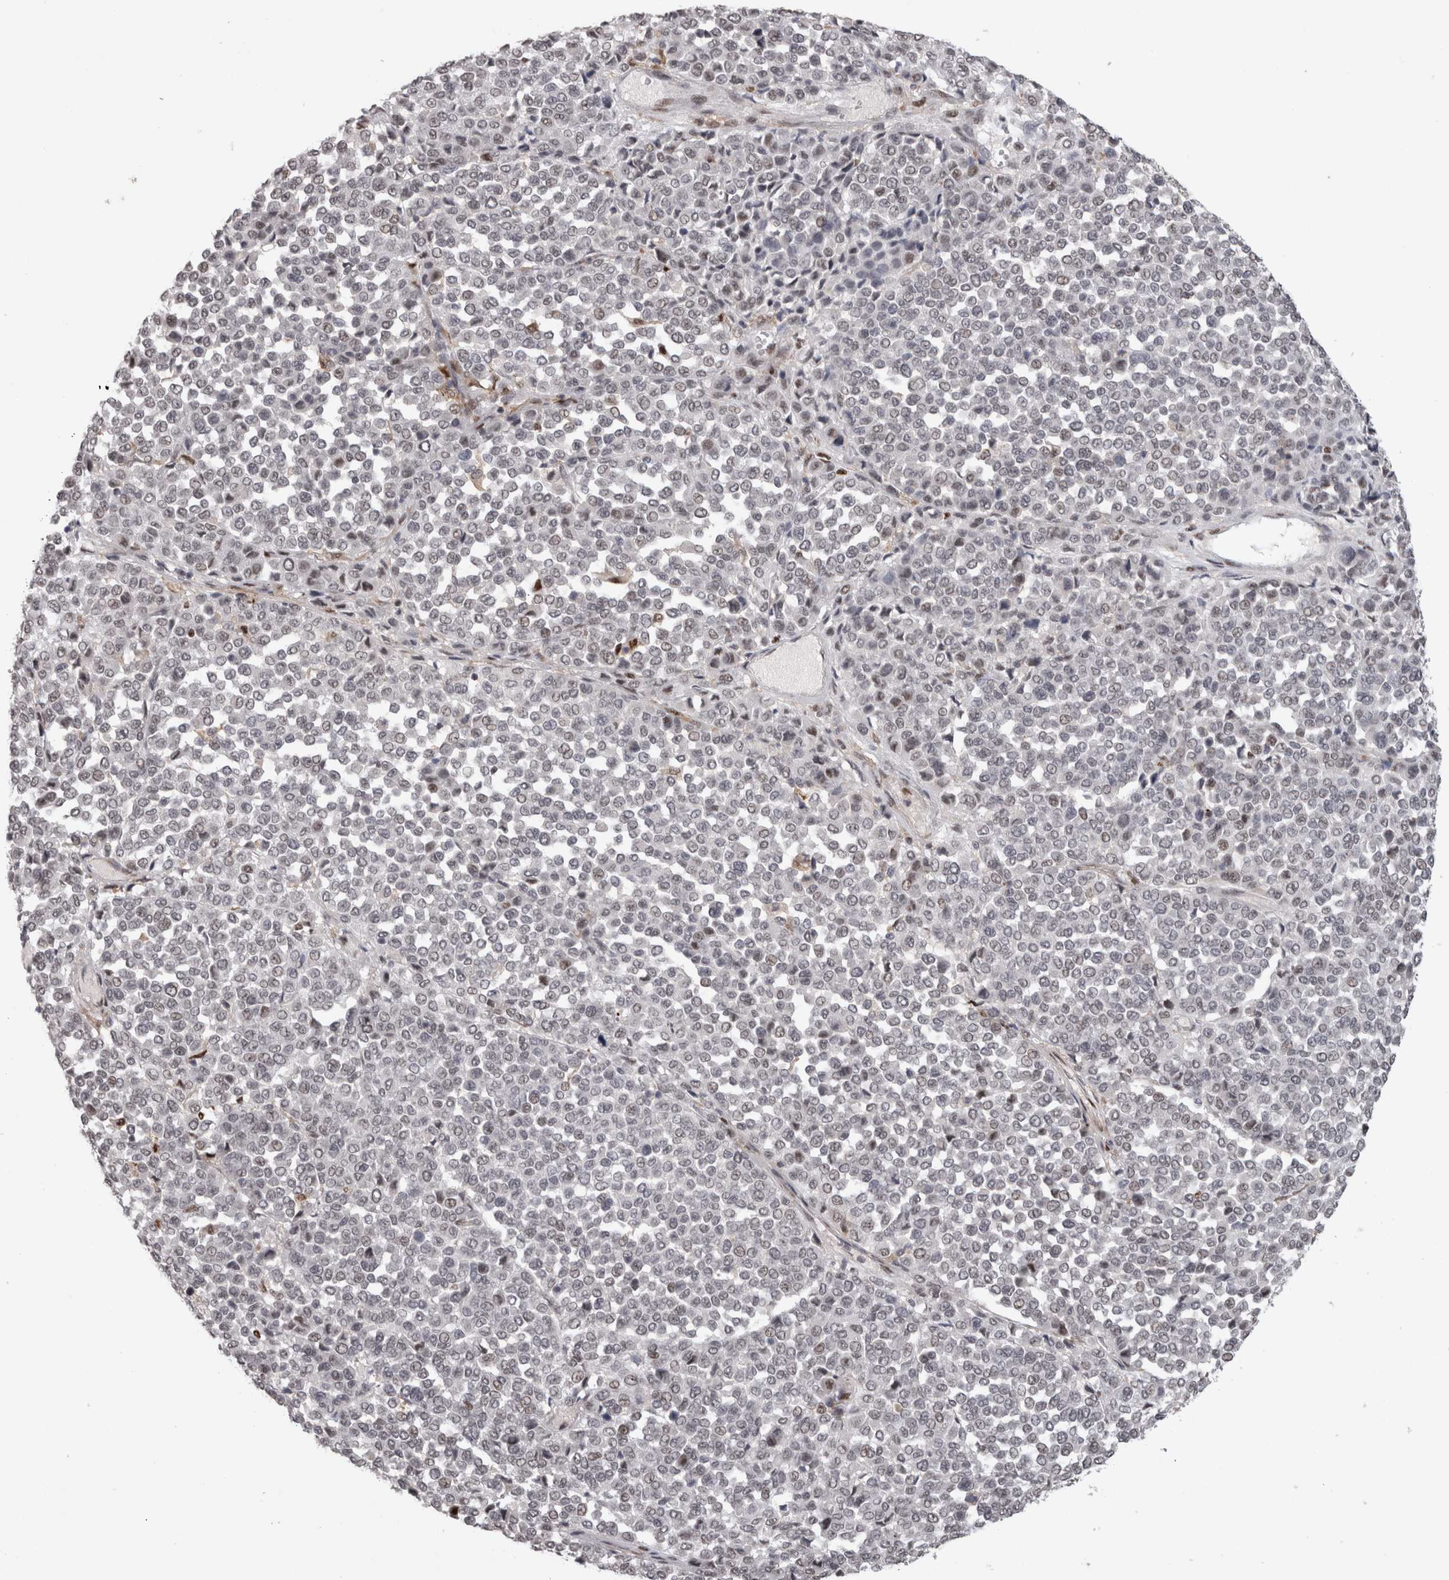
{"staining": {"intensity": "negative", "quantity": "none", "location": "none"}, "tissue": "melanoma", "cell_type": "Tumor cells", "image_type": "cancer", "snomed": [{"axis": "morphology", "description": "Malignant melanoma, Metastatic site"}, {"axis": "topography", "description": "Pancreas"}], "caption": "Human melanoma stained for a protein using IHC displays no staining in tumor cells.", "gene": "SRARP", "patient": {"sex": "female", "age": 30}}